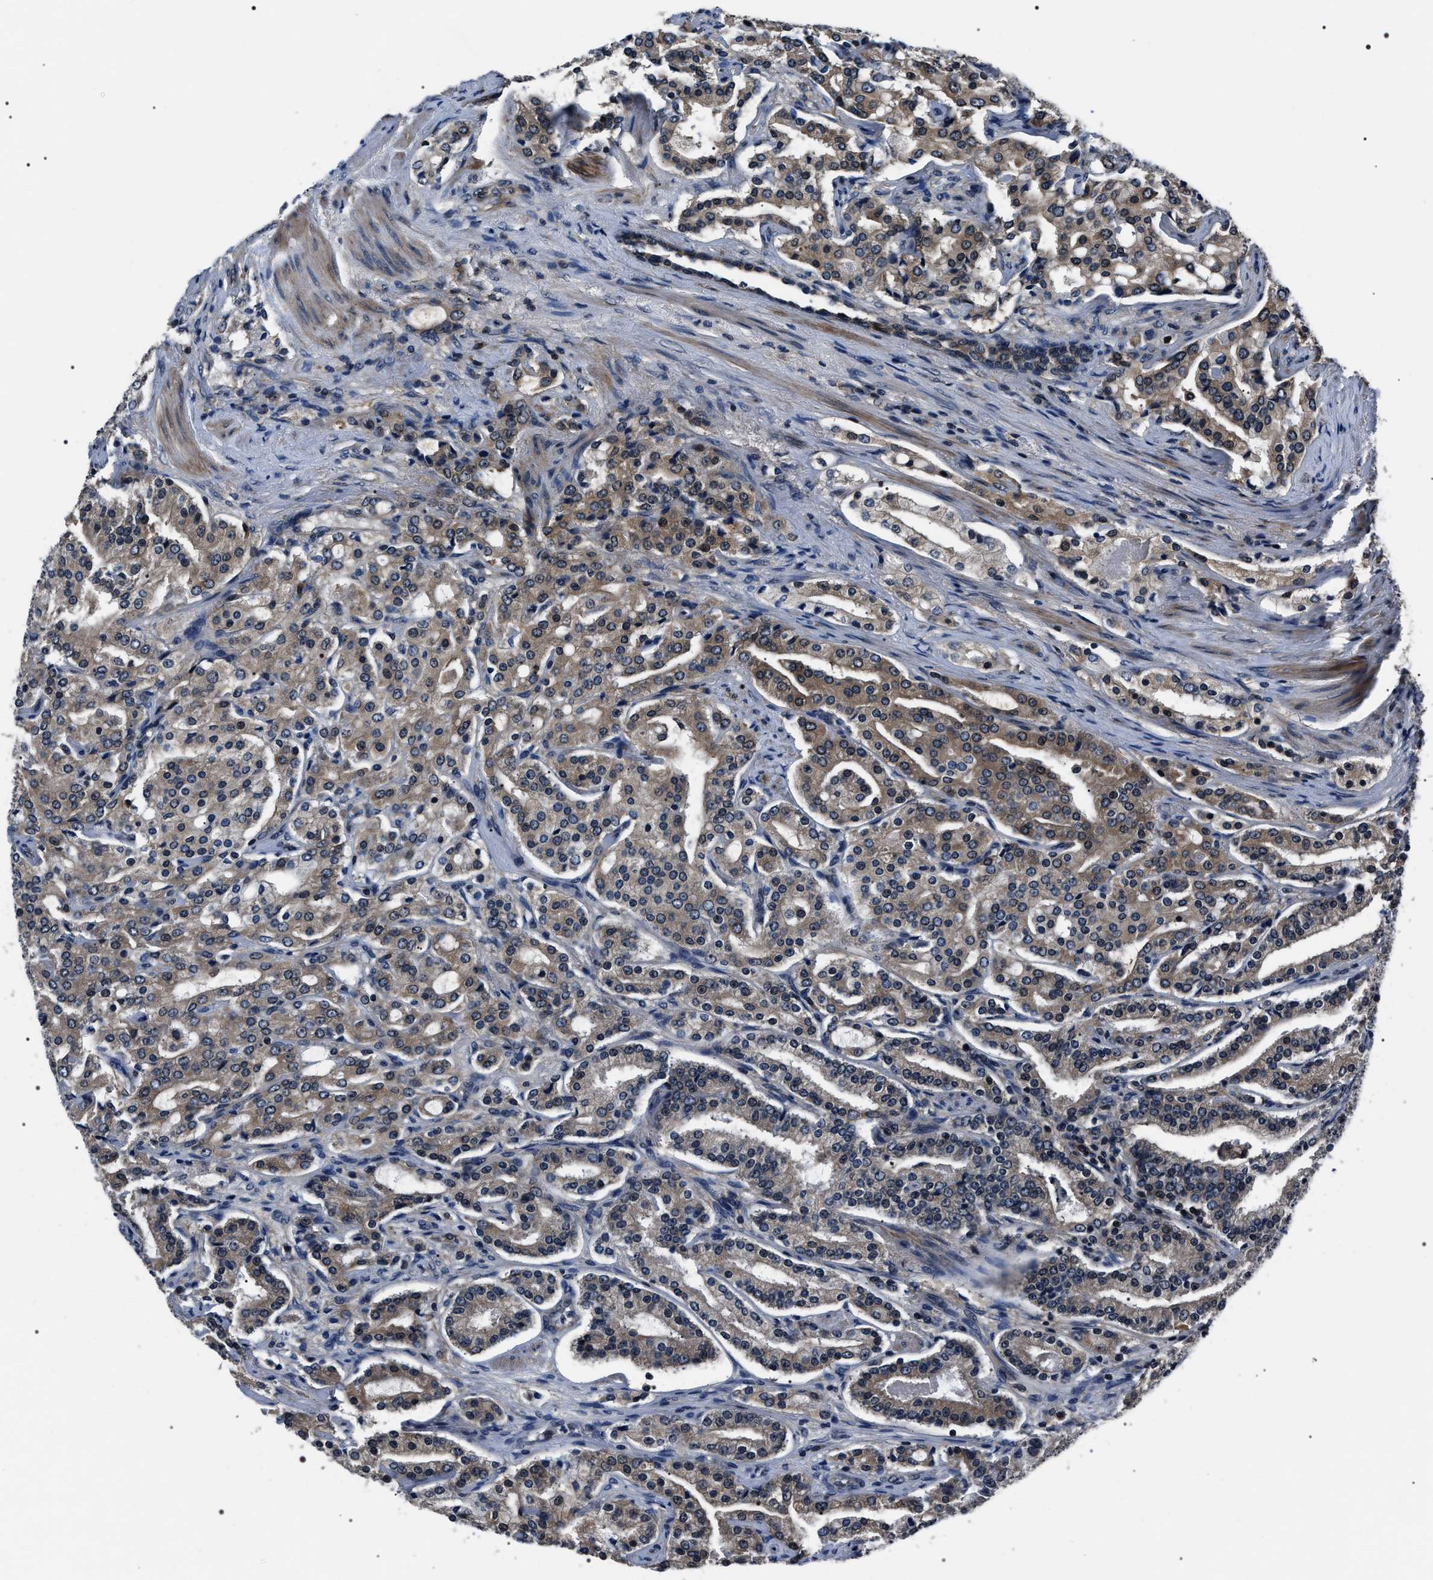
{"staining": {"intensity": "weak", "quantity": ">75%", "location": "cytoplasmic/membranous"}, "tissue": "prostate cancer", "cell_type": "Tumor cells", "image_type": "cancer", "snomed": [{"axis": "morphology", "description": "Adenocarcinoma, Medium grade"}, {"axis": "topography", "description": "Prostate"}], "caption": "Immunohistochemistry staining of medium-grade adenocarcinoma (prostate), which exhibits low levels of weak cytoplasmic/membranous positivity in about >75% of tumor cells indicating weak cytoplasmic/membranous protein positivity. The staining was performed using DAB (brown) for protein detection and nuclei were counterstained in hematoxylin (blue).", "gene": "SIPA1", "patient": {"sex": "male", "age": 72}}